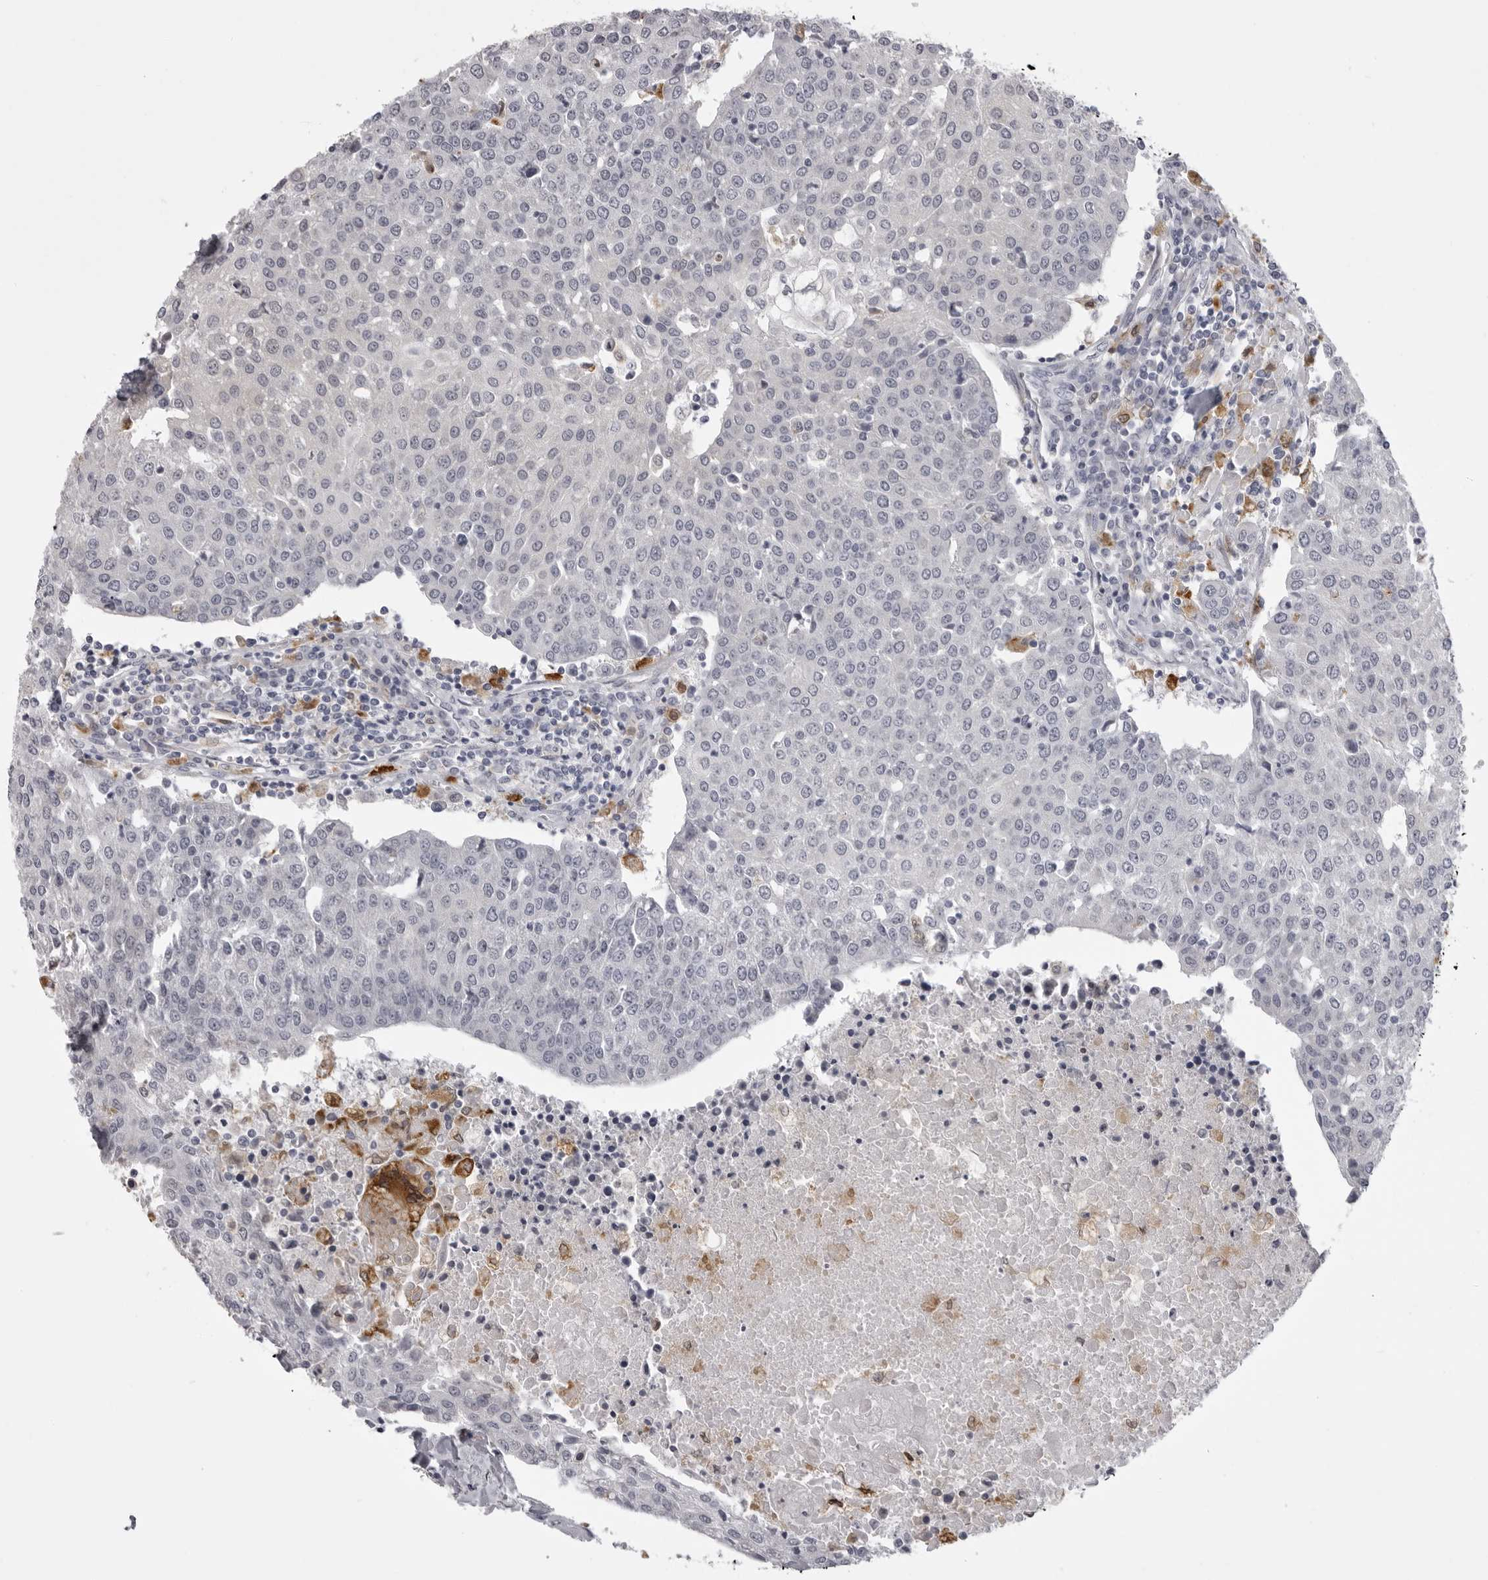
{"staining": {"intensity": "negative", "quantity": "none", "location": "none"}, "tissue": "urothelial cancer", "cell_type": "Tumor cells", "image_type": "cancer", "snomed": [{"axis": "morphology", "description": "Urothelial carcinoma, High grade"}, {"axis": "topography", "description": "Urinary bladder"}], "caption": "Histopathology image shows no significant protein positivity in tumor cells of urothelial cancer.", "gene": "NCEH1", "patient": {"sex": "female", "age": 85}}